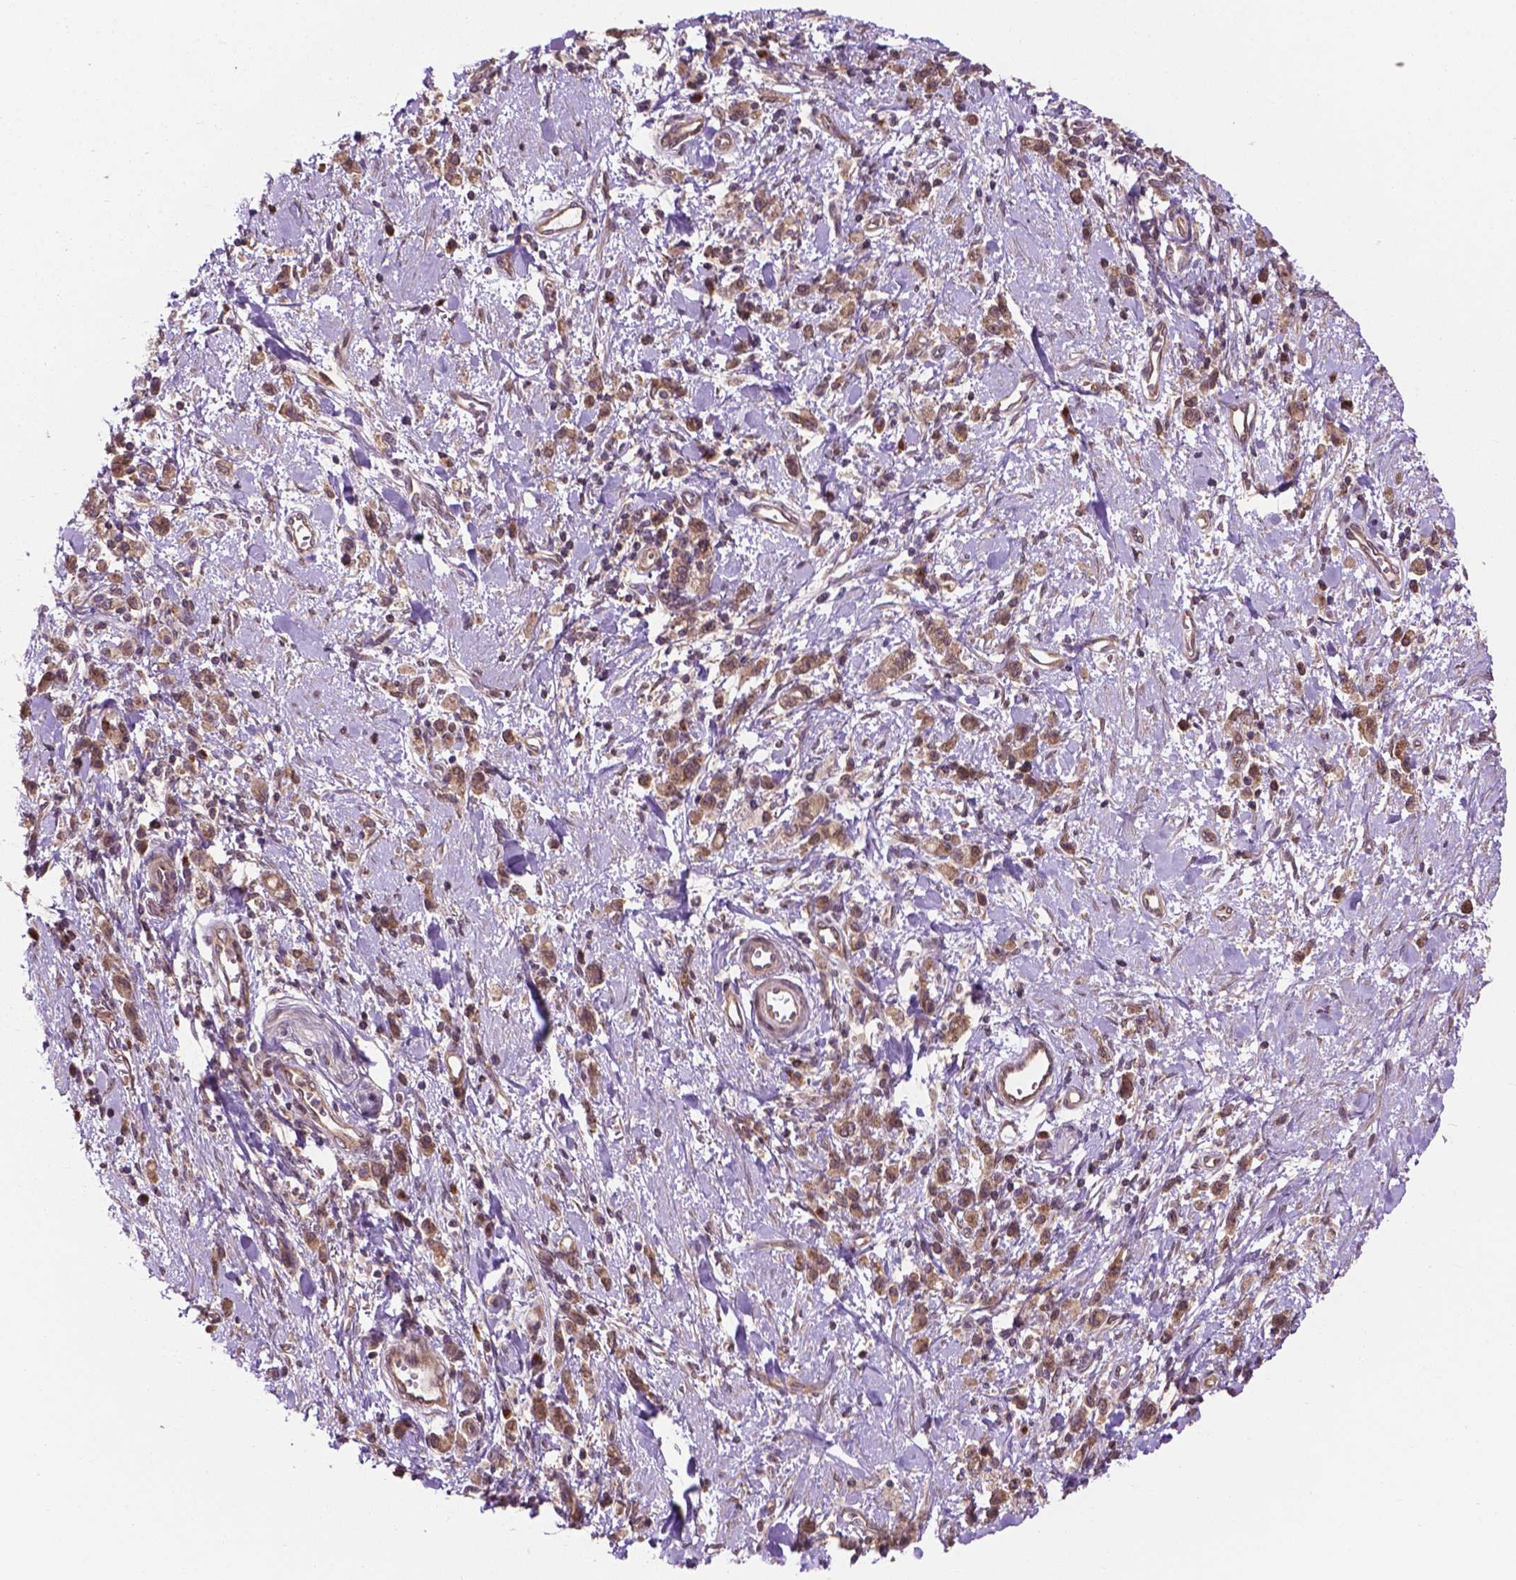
{"staining": {"intensity": "weak", "quantity": ">75%", "location": "cytoplasmic/membranous"}, "tissue": "stomach cancer", "cell_type": "Tumor cells", "image_type": "cancer", "snomed": [{"axis": "morphology", "description": "Adenocarcinoma, NOS"}, {"axis": "topography", "description": "Stomach"}], "caption": "Immunohistochemistry staining of stomach cancer, which reveals low levels of weak cytoplasmic/membranous expression in about >75% of tumor cells indicating weak cytoplasmic/membranous protein expression. The staining was performed using DAB (3,3'-diaminobenzidine) (brown) for protein detection and nuclei were counterstained in hematoxylin (blue).", "gene": "PPP1CB", "patient": {"sex": "male", "age": 77}}